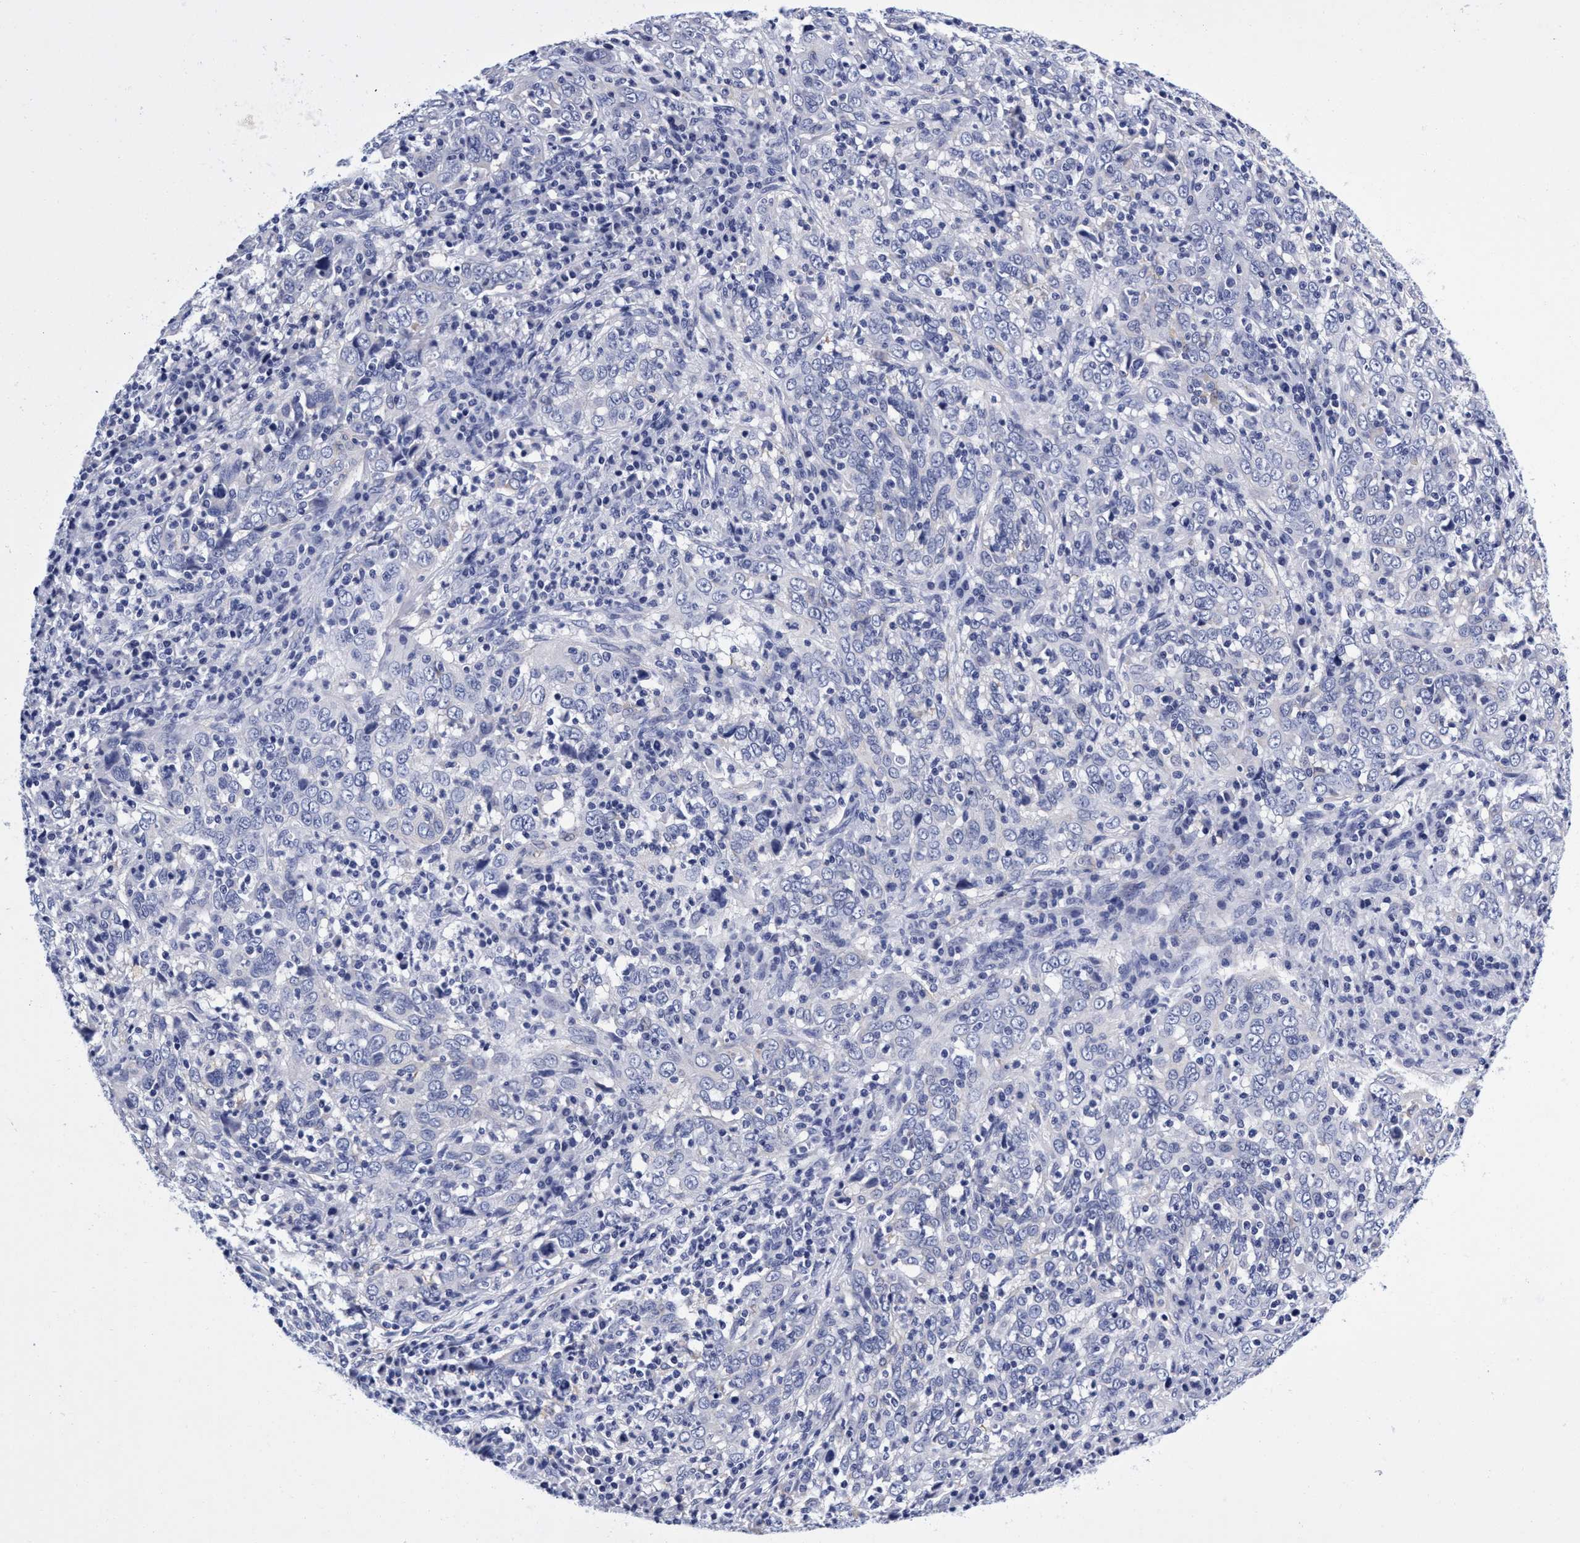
{"staining": {"intensity": "negative", "quantity": "none", "location": "none"}, "tissue": "cervical cancer", "cell_type": "Tumor cells", "image_type": "cancer", "snomed": [{"axis": "morphology", "description": "Squamous cell carcinoma, NOS"}, {"axis": "topography", "description": "Cervix"}], "caption": "Immunohistochemistry of human cervical cancer (squamous cell carcinoma) reveals no staining in tumor cells.", "gene": "PLPPR1", "patient": {"sex": "female", "age": 46}}